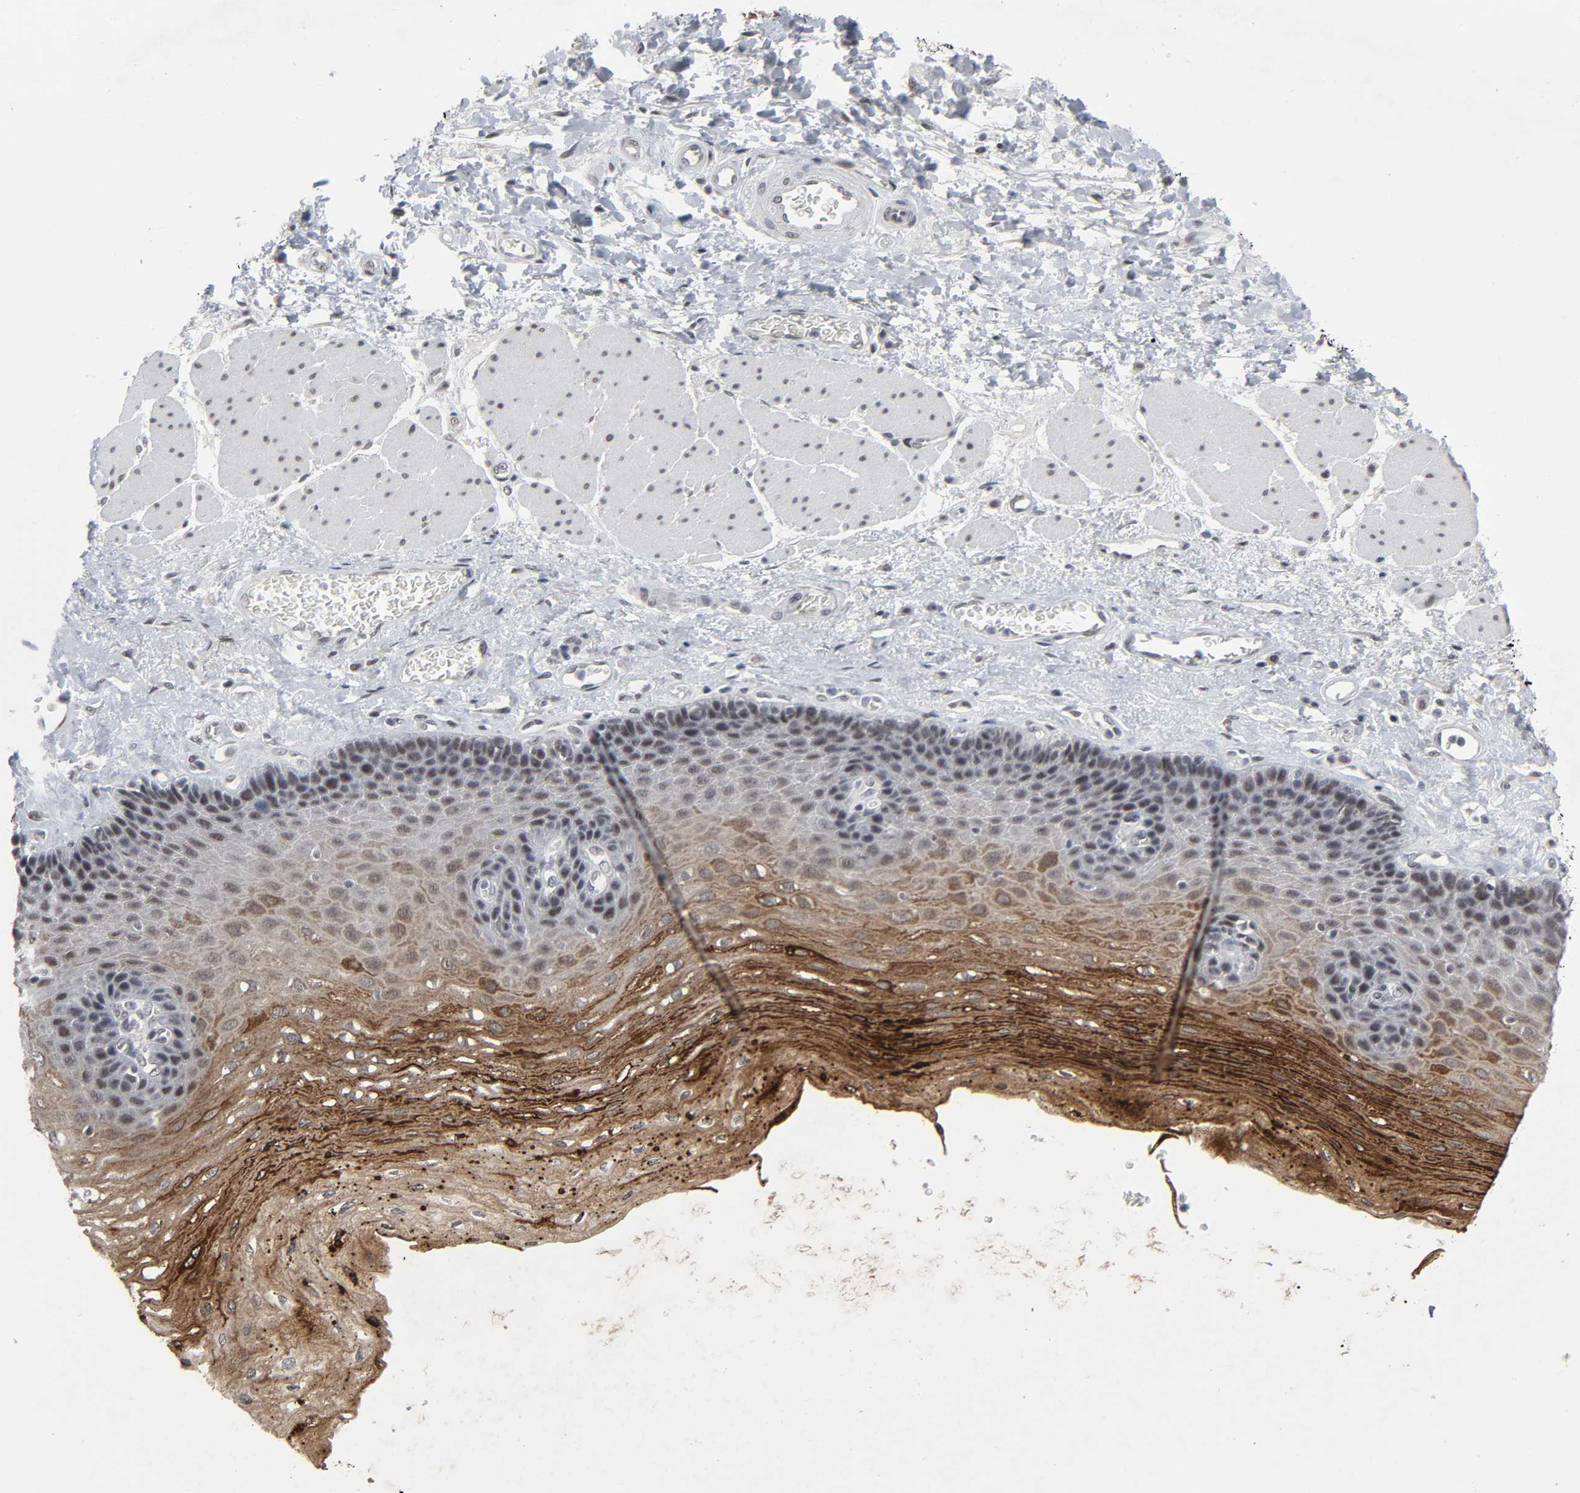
{"staining": {"intensity": "strong", "quantity": "25%-75%", "location": "cytoplasmic/membranous"}, "tissue": "esophagus", "cell_type": "Squamous epithelial cells", "image_type": "normal", "snomed": [{"axis": "morphology", "description": "Normal tissue, NOS"}, {"axis": "topography", "description": "Esophagus"}], "caption": "A histopathology image of human esophagus stained for a protein displays strong cytoplasmic/membranous brown staining in squamous epithelial cells. The protein of interest is stained brown, and the nuclei are stained in blue (DAB (3,3'-diaminobenzidine) IHC with brightfield microscopy, high magnification).", "gene": "MUC1", "patient": {"sex": "female", "age": 72}}